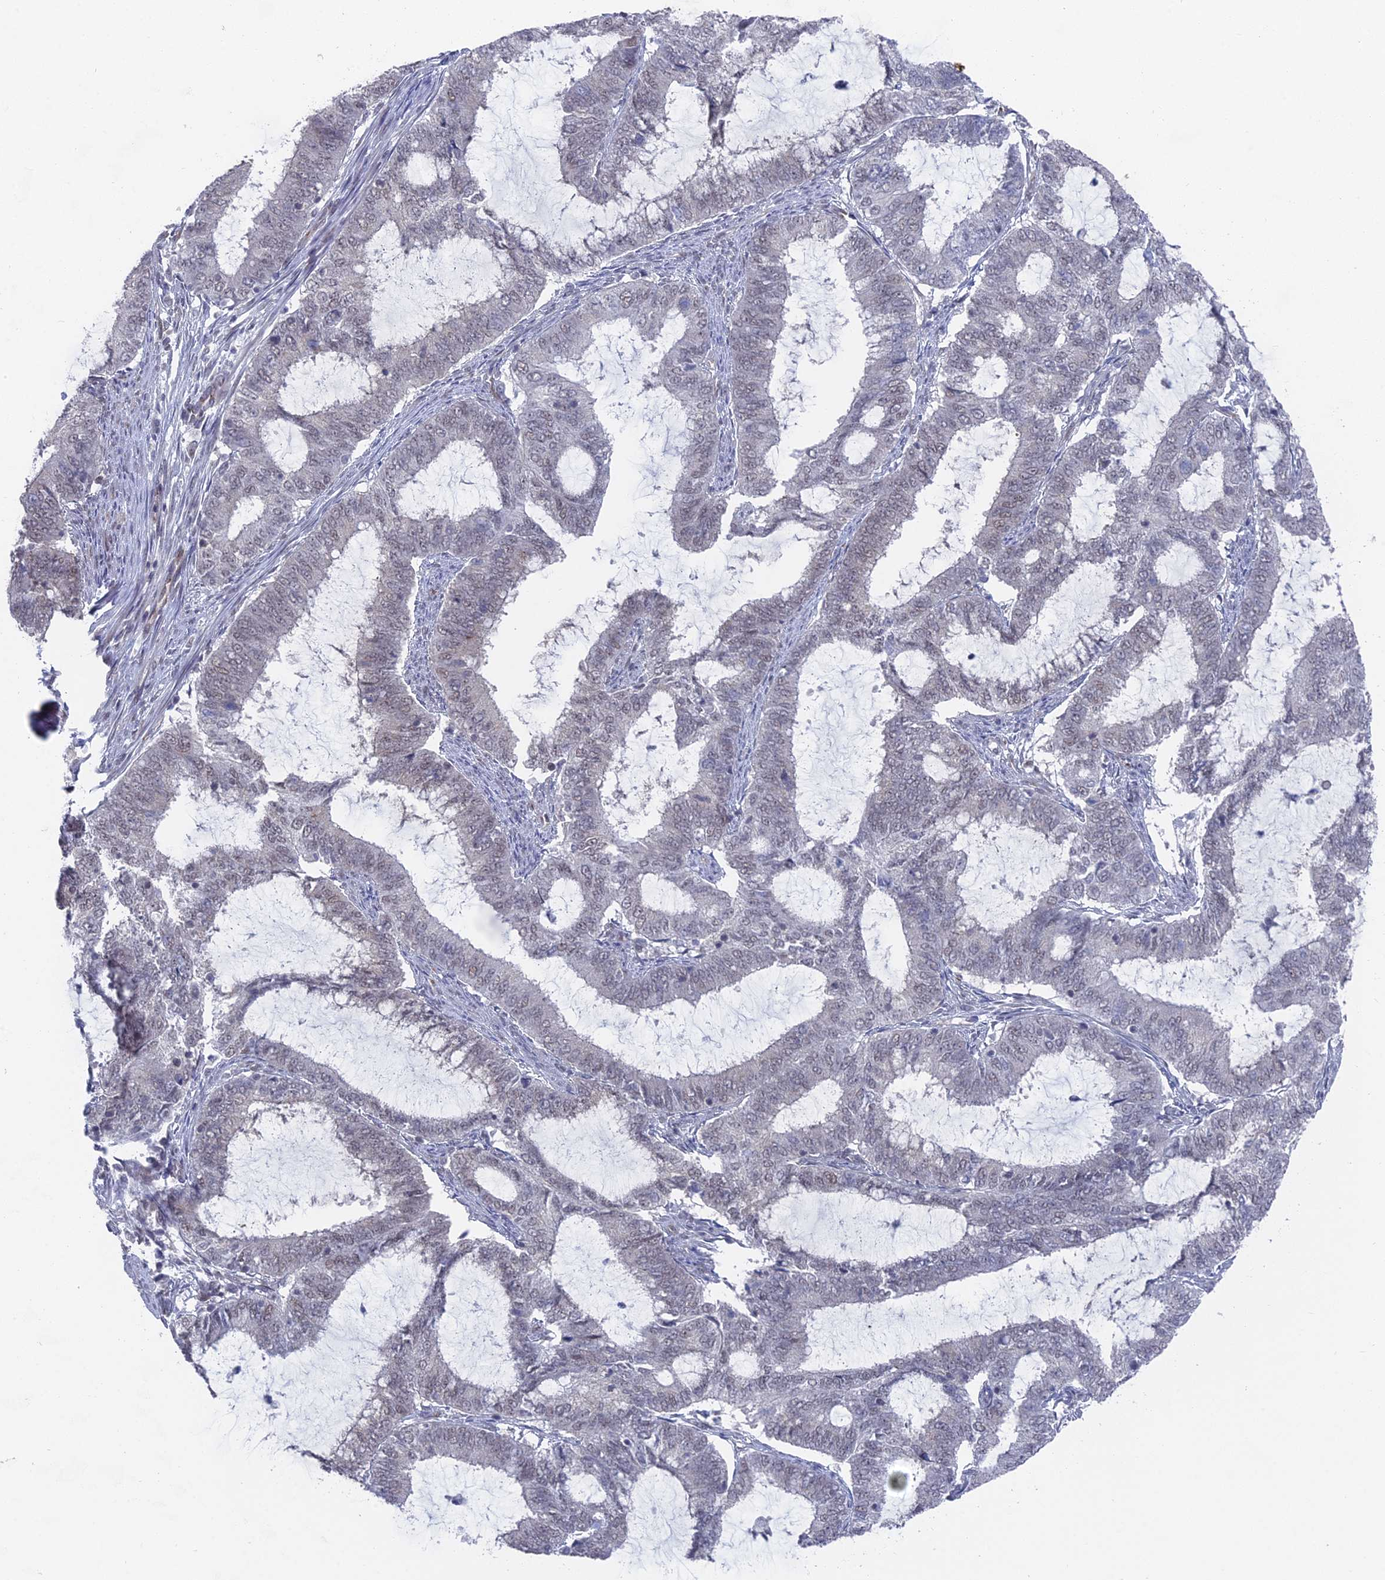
{"staining": {"intensity": "weak", "quantity": "<25%", "location": "nuclear"}, "tissue": "endometrial cancer", "cell_type": "Tumor cells", "image_type": "cancer", "snomed": [{"axis": "morphology", "description": "Adenocarcinoma, NOS"}, {"axis": "topography", "description": "Endometrium"}], "caption": "An immunohistochemistry photomicrograph of adenocarcinoma (endometrial) is shown. There is no staining in tumor cells of adenocarcinoma (endometrial). Brightfield microscopy of immunohistochemistry stained with DAB (3,3'-diaminobenzidine) (brown) and hematoxylin (blue), captured at high magnification.", "gene": "FHIP2A", "patient": {"sex": "female", "age": 51}}